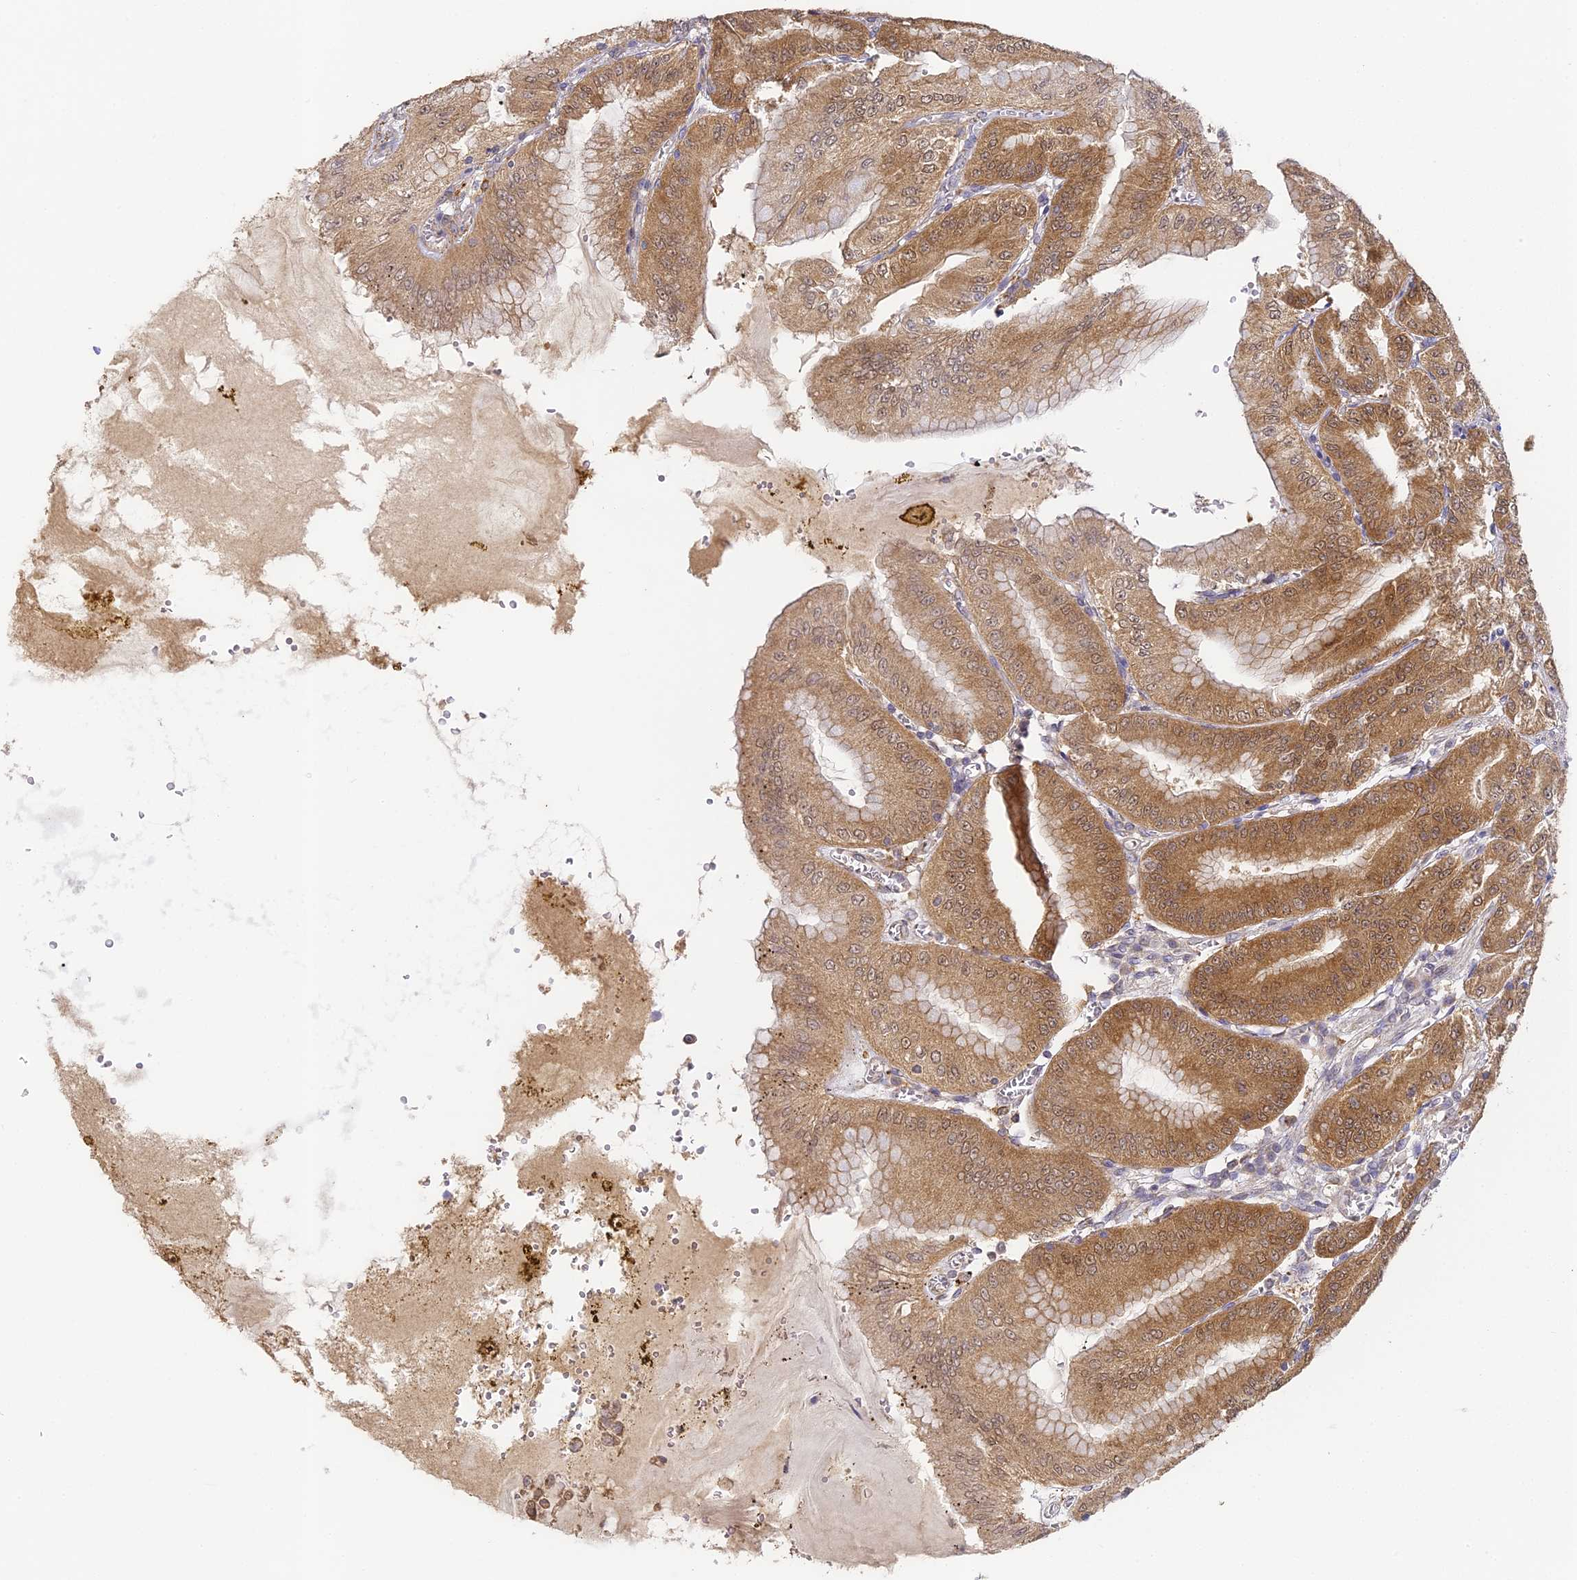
{"staining": {"intensity": "moderate", "quantity": ">75%", "location": "cytoplasmic/membranous,nuclear"}, "tissue": "stomach", "cell_type": "Glandular cells", "image_type": "normal", "snomed": [{"axis": "morphology", "description": "Normal tissue, NOS"}, {"axis": "topography", "description": "Stomach, upper"}, {"axis": "topography", "description": "Stomach, lower"}], "caption": "A high-resolution micrograph shows immunohistochemistry staining of unremarkable stomach, which shows moderate cytoplasmic/membranous,nuclear expression in about >75% of glandular cells. (brown staining indicates protein expression, while blue staining denotes nuclei).", "gene": "YAE1", "patient": {"sex": "male", "age": 71}}